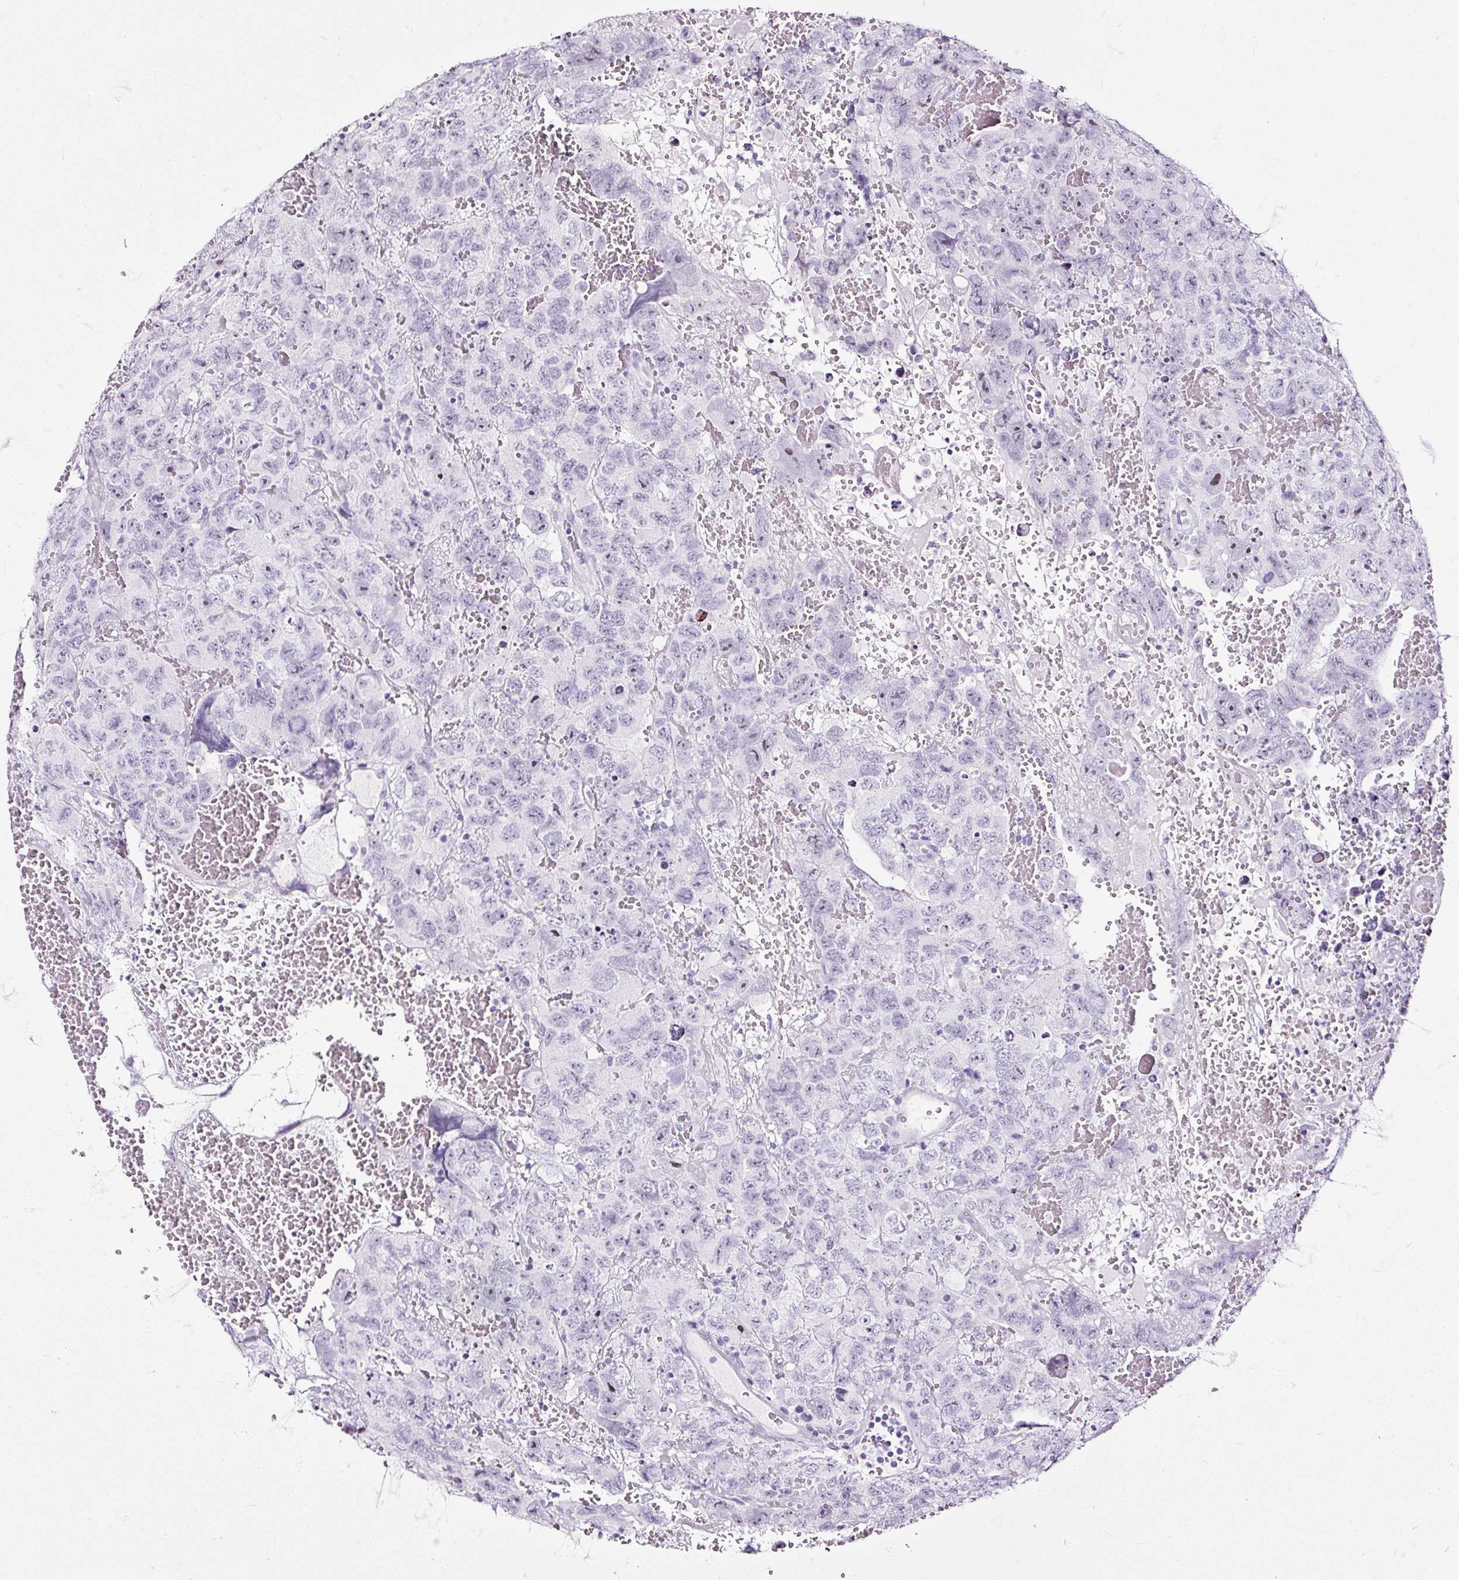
{"staining": {"intensity": "negative", "quantity": "none", "location": "none"}, "tissue": "testis cancer", "cell_type": "Tumor cells", "image_type": "cancer", "snomed": [{"axis": "morphology", "description": "Carcinoma, Embryonal, NOS"}, {"axis": "topography", "description": "Testis"}], "caption": "The histopathology image reveals no significant positivity in tumor cells of testis cancer.", "gene": "NPHS2", "patient": {"sex": "male", "age": 45}}